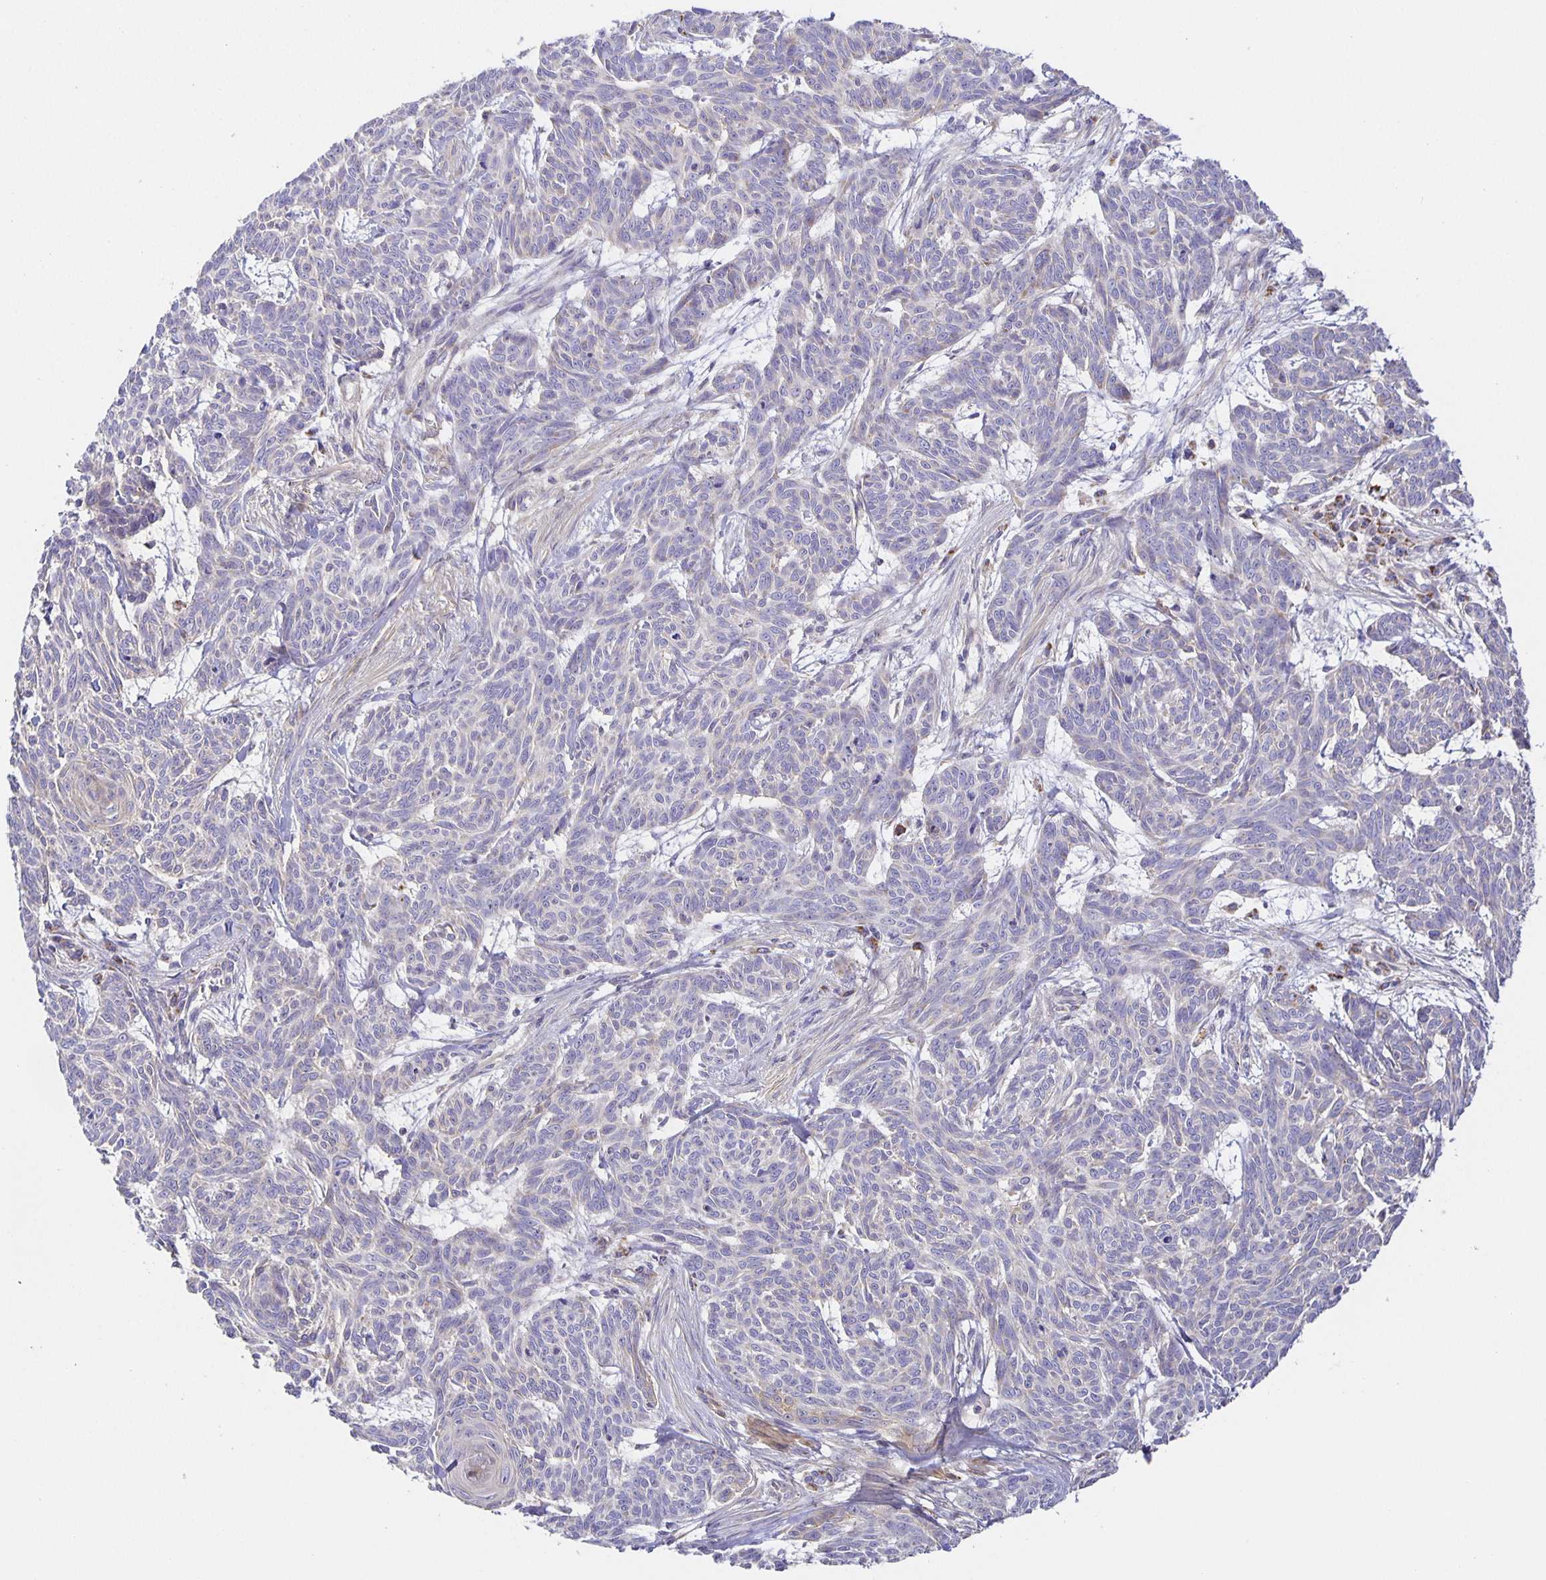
{"staining": {"intensity": "negative", "quantity": "none", "location": "none"}, "tissue": "skin cancer", "cell_type": "Tumor cells", "image_type": "cancer", "snomed": [{"axis": "morphology", "description": "Basal cell carcinoma"}, {"axis": "topography", "description": "Skin"}], "caption": "High power microscopy photomicrograph of an immunohistochemistry (IHC) micrograph of basal cell carcinoma (skin), revealing no significant staining in tumor cells. (Stains: DAB (3,3'-diaminobenzidine) immunohistochemistry with hematoxylin counter stain, Microscopy: brightfield microscopy at high magnification).", "gene": "FLRT3", "patient": {"sex": "female", "age": 93}}